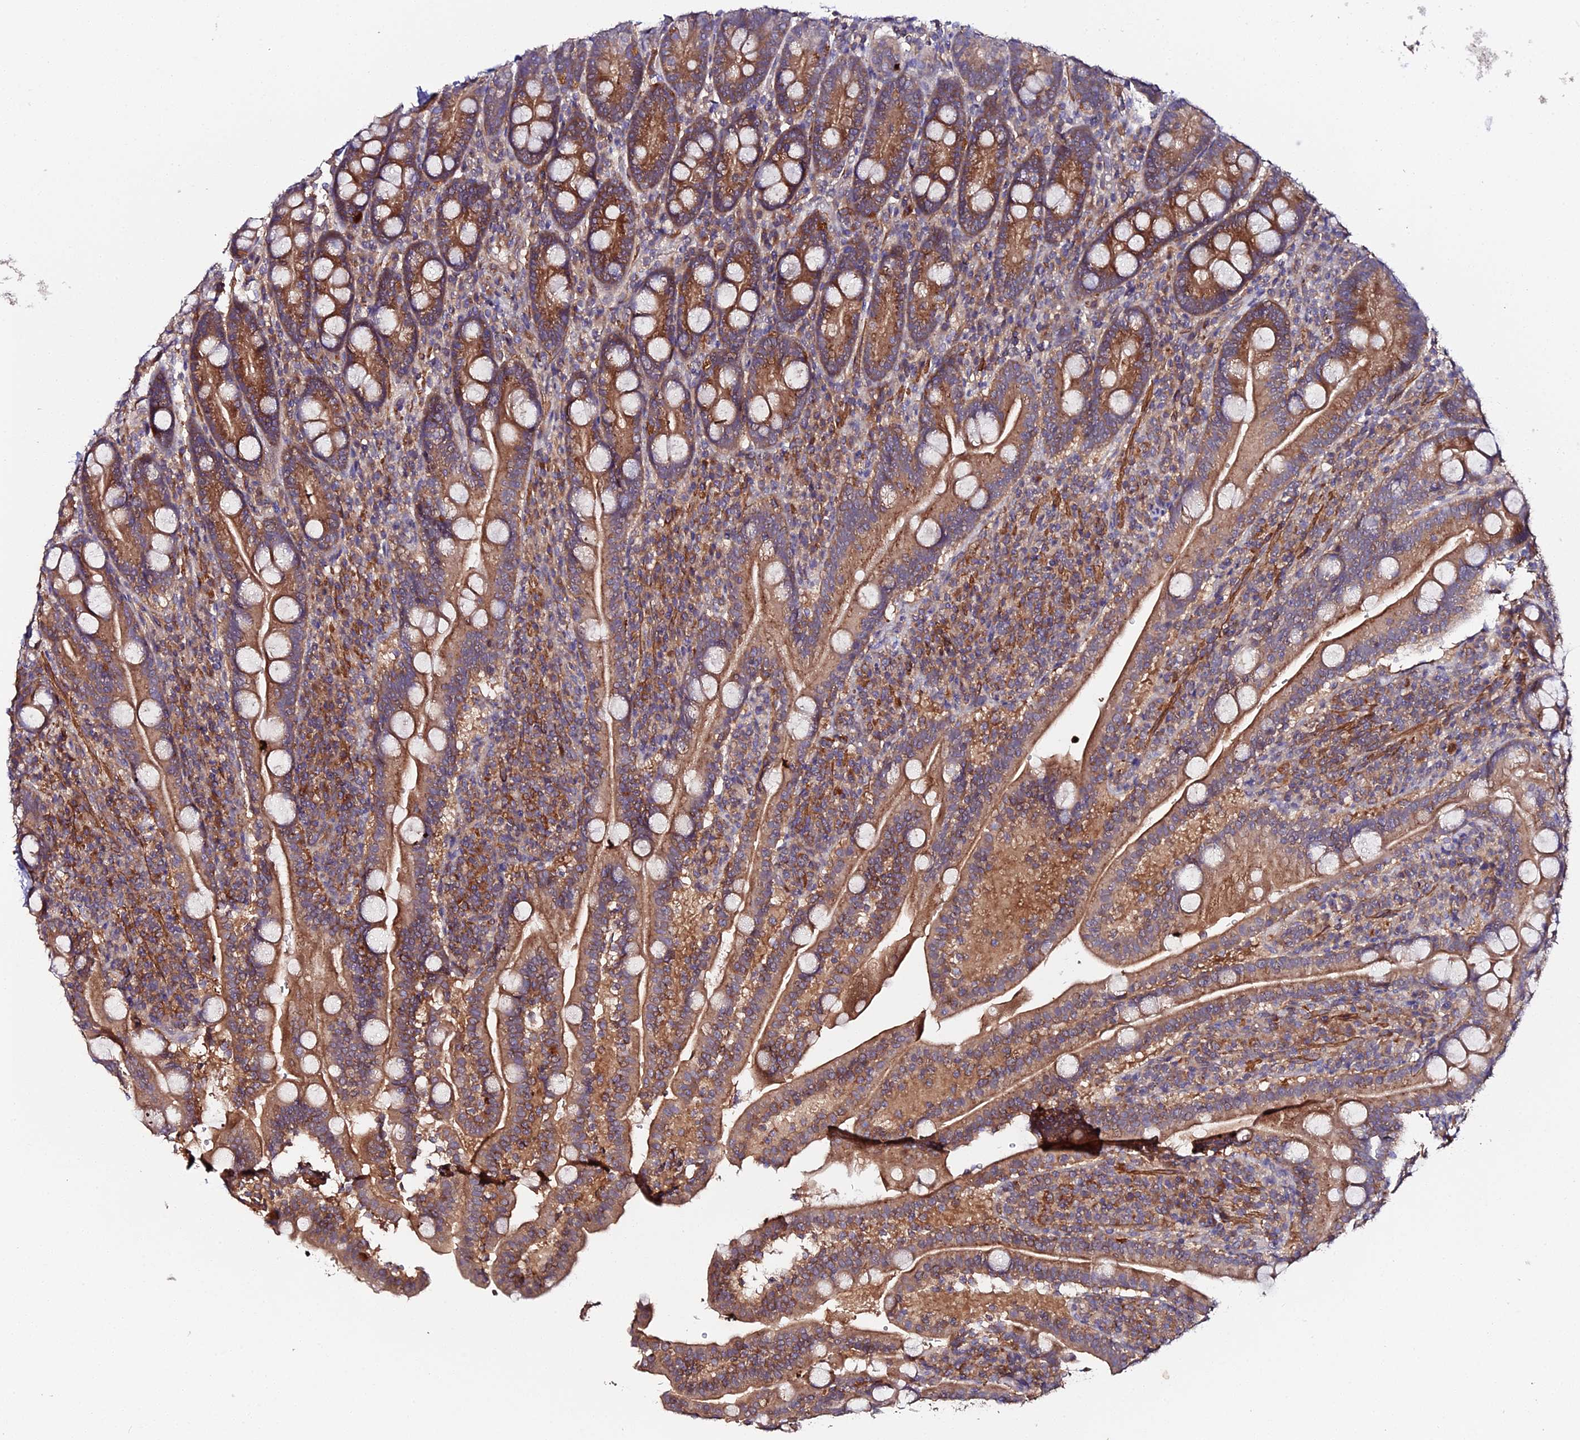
{"staining": {"intensity": "moderate", "quantity": ">75%", "location": "cytoplasmic/membranous"}, "tissue": "duodenum", "cell_type": "Glandular cells", "image_type": "normal", "snomed": [{"axis": "morphology", "description": "Normal tissue, NOS"}, {"axis": "topography", "description": "Duodenum"}], "caption": "A high-resolution micrograph shows immunohistochemistry (IHC) staining of unremarkable duodenum, which reveals moderate cytoplasmic/membranous staining in about >75% of glandular cells.", "gene": "TRIM26", "patient": {"sex": "male", "age": 35}}